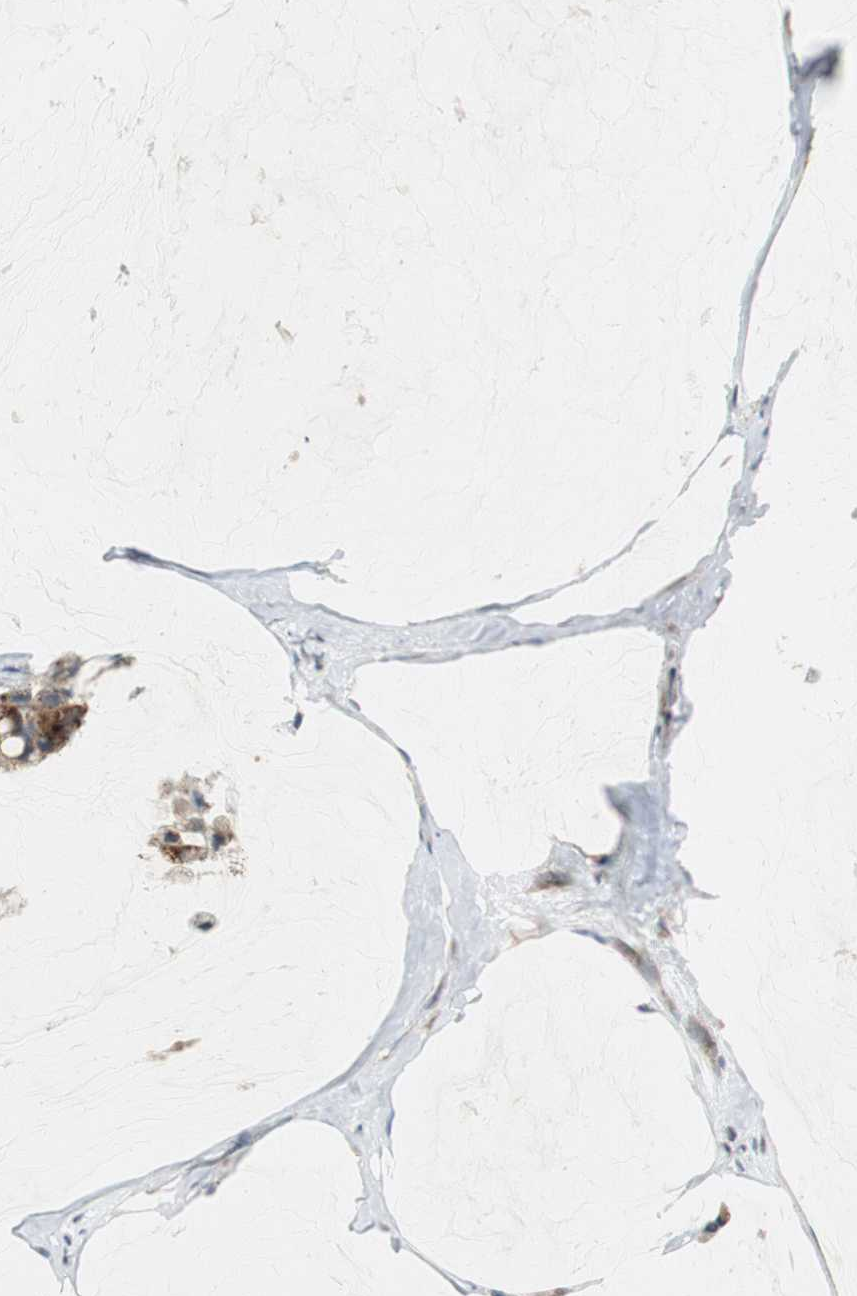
{"staining": {"intensity": "moderate", "quantity": ">75%", "location": "cytoplasmic/membranous"}, "tissue": "ovarian cancer", "cell_type": "Tumor cells", "image_type": "cancer", "snomed": [{"axis": "morphology", "description": "Cystadenocarcinoma, mucinous, NOS"}, {"axis": "topography", "description": "Ovary"}], "caption": "Ovarian cancer was stained to show a protein in brown. There is medium levels of moderate cytoplasmic/membranous expression in approximately >75% of tumor cells.", "gene": "MYT1", "patient": {"sex": "female", "age": 39}}